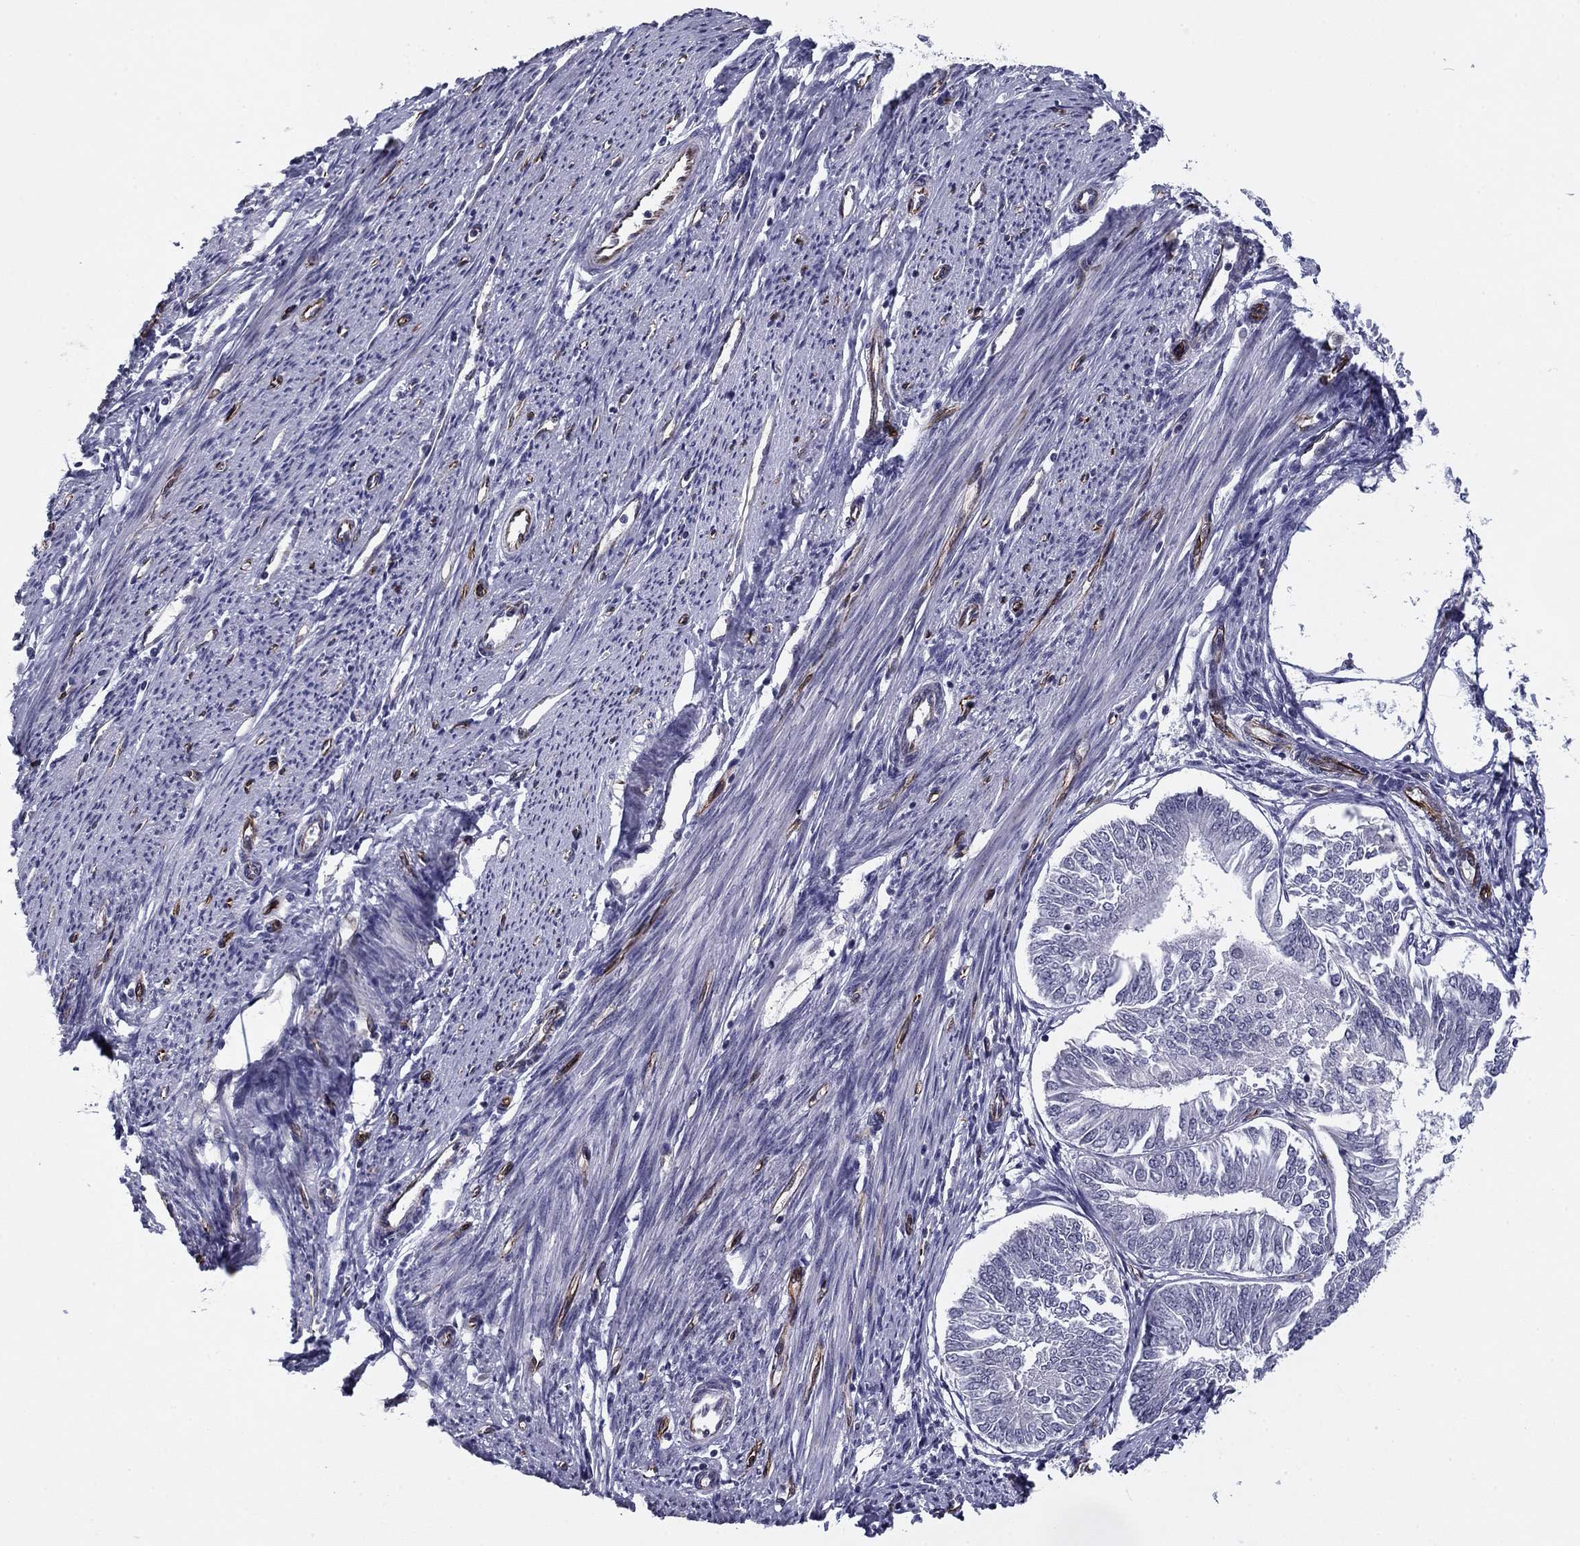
{"staining": {"intensity": "negative", "quantity": "none", "location": "none"}, "tissue": "endometrial cancer", "cell_type": "Tumor cells", "image_type": "cancer", "snomed": [{"axis": "morphology", "description": "Adenocarcinoma, NOS"}, {"axis": "topography", "description": "Endometrium"}], "caption": "There is no significant expression in tumor cells of endometrial cancer (adenocarcinoma). (DAB immunohistochemistry (IHC) with hematoxylin counter stain).", "gene": "ANKS4B", "patient": {"sex": "female", "age": 58}}